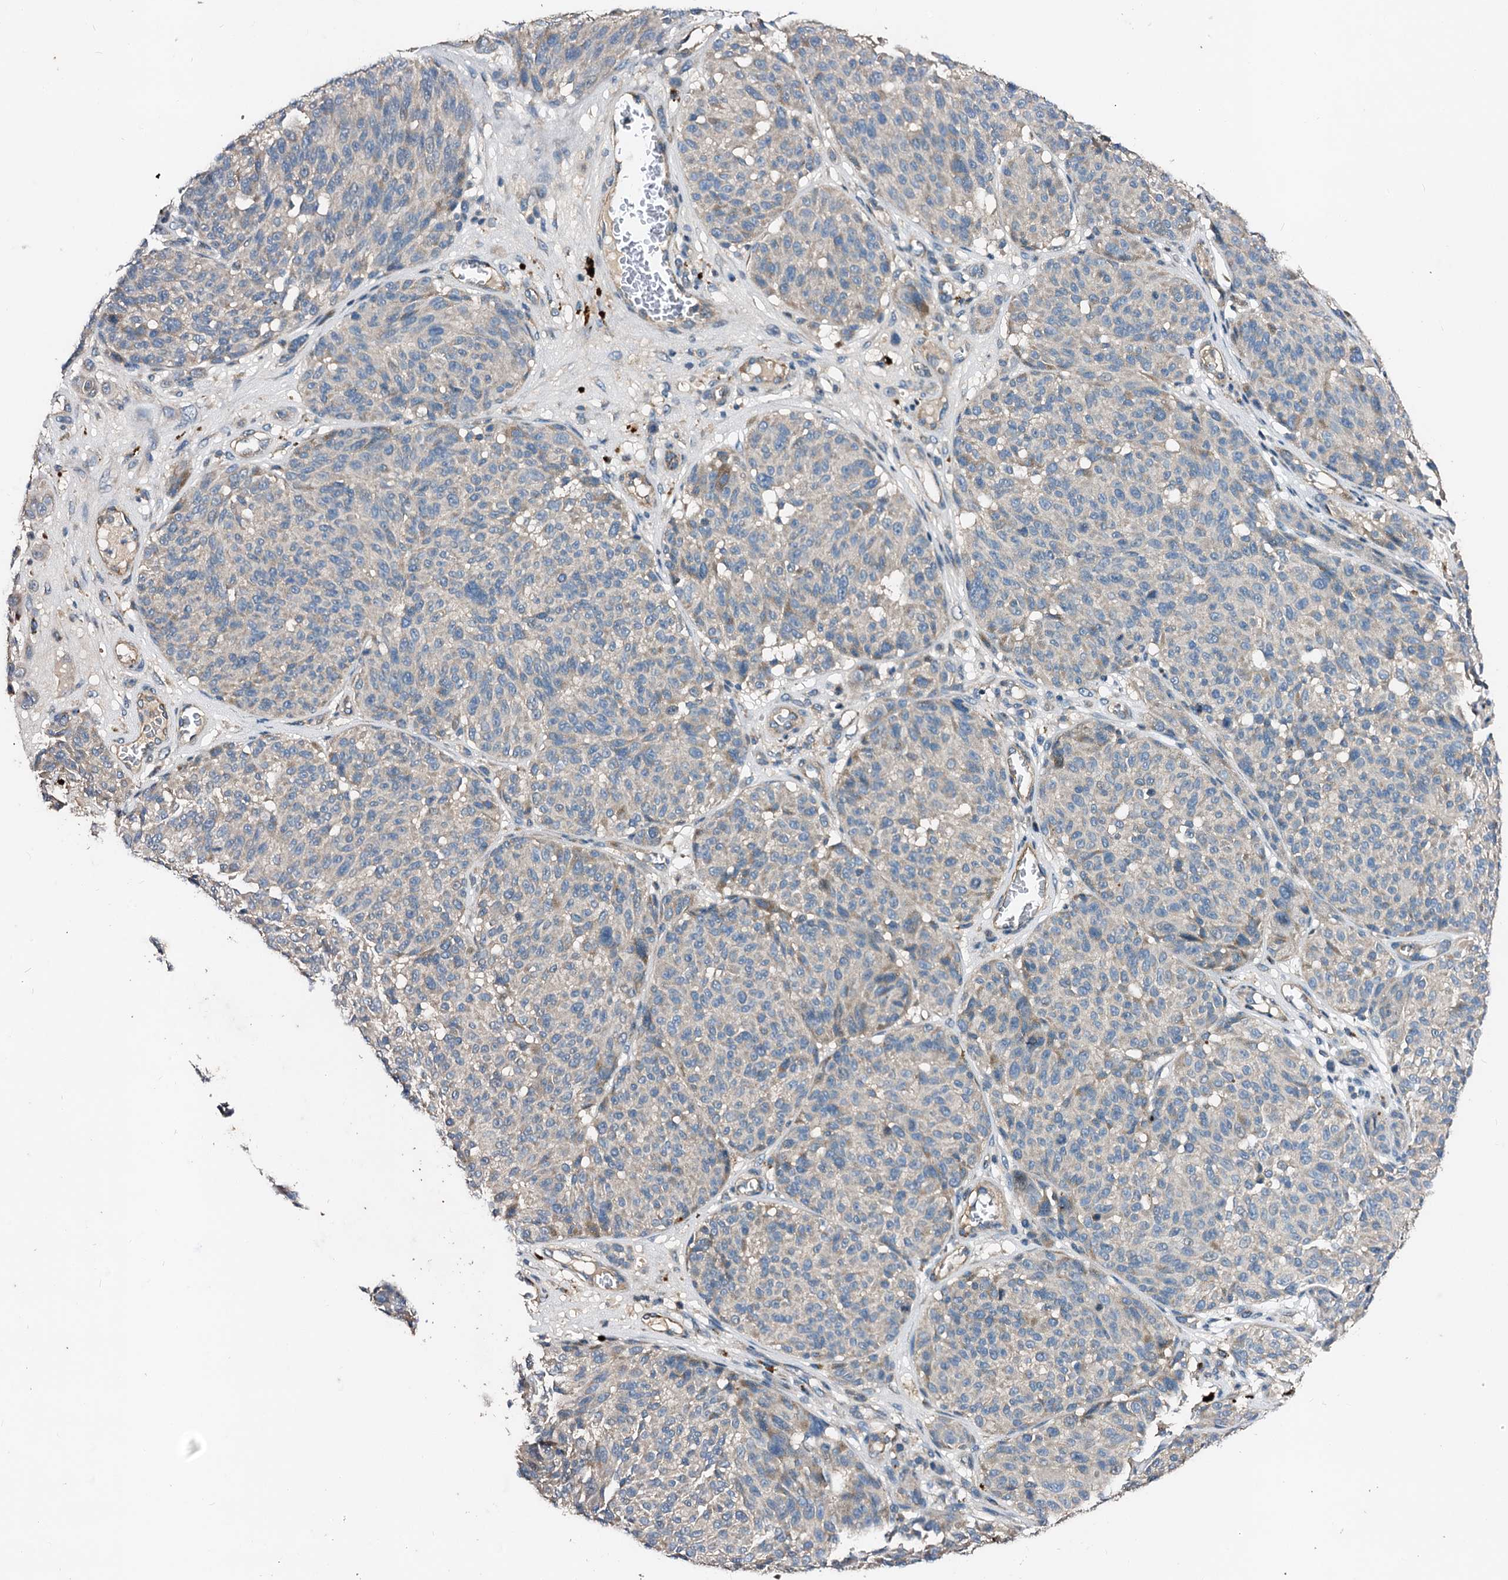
{"staining": {"intensity": "negative", "quantity": "none", "location": "none"}, "tissue": "melanoma", "cell_type": "Tumor cells", "image_type": "cancer", "snomed": [{"axis": "morphology", "description": "Malignant melanoma, NOS"}, {"axis": "topography", "description": "Skin"}], "caption": "Immunohistochemistry (IHC) micrograph of melanoma stained for a protein (brown), which reveals no expression in tumor cells.", "gene": "FIBIN", "patient": {"sex": "male", "age": 83}}